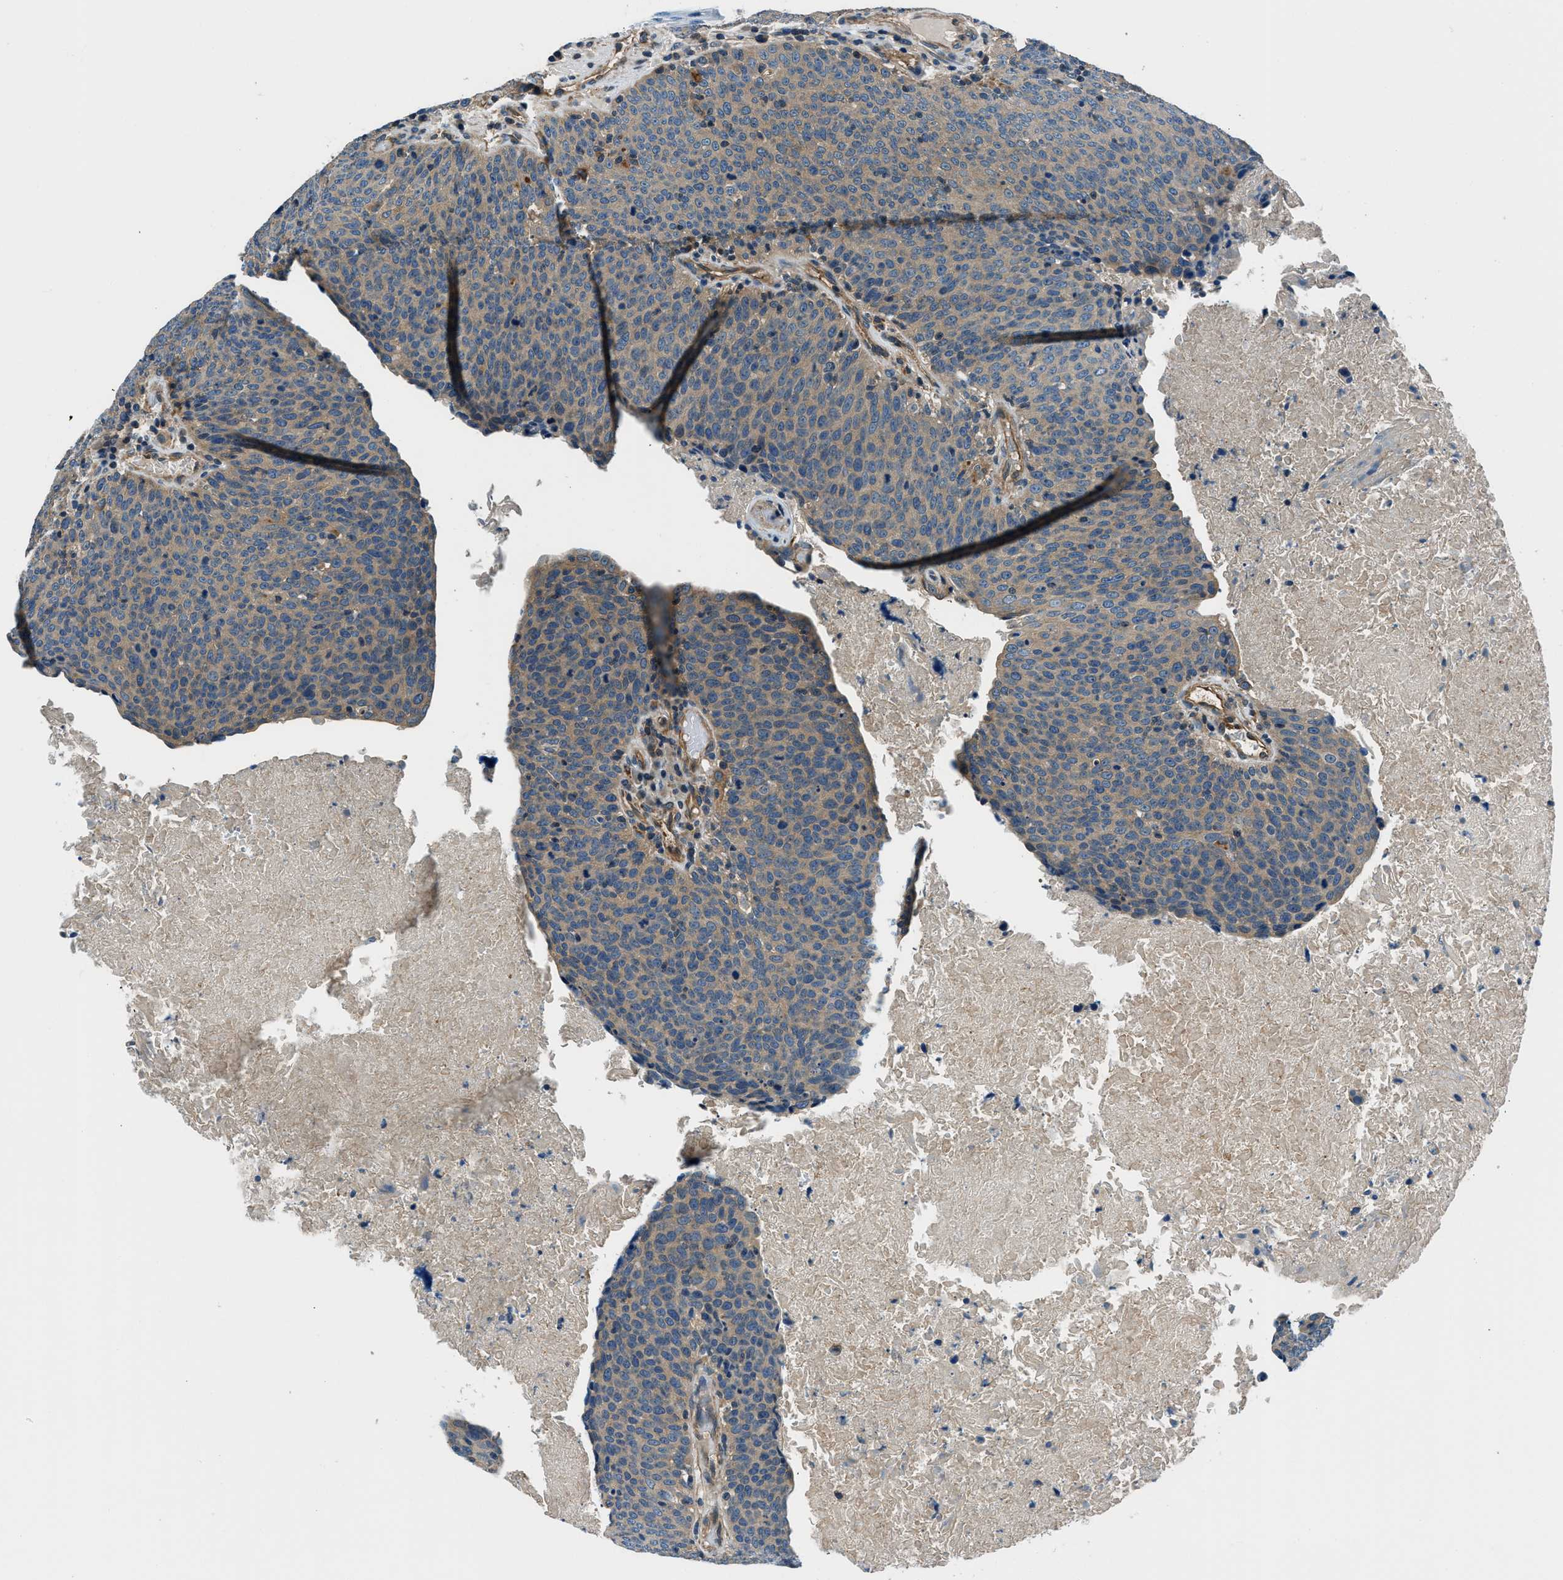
{"staining": {"intensity": "weak", "quantity": ">75%", "location": "cytoplasmic/membranous"}, "tissue": "head and neck cancer", "cell_type": "Tumor cells", "image_type": "cancer", "snomed": [{"axis": "morphology", "description": "Squamous cell carcinoma, NOS"}, {"axis": "morphology", "description": "Squamous cell carcinoma, metastatic, NOS"}, {"axis": "topography", "description": "Lymph node"}, {"axis": "topography", "description": "Head-Neck"}], "caption": "Immunohistochemistry (IHC) micrograph of human head and neck cancer stained for a protein (brown), which shows low levels of weak cytoplasmic/membranous staining in about >75% of tumor cells.", "gene": "SLC19A2", "patient": {"sex": "male", "age": 62}}